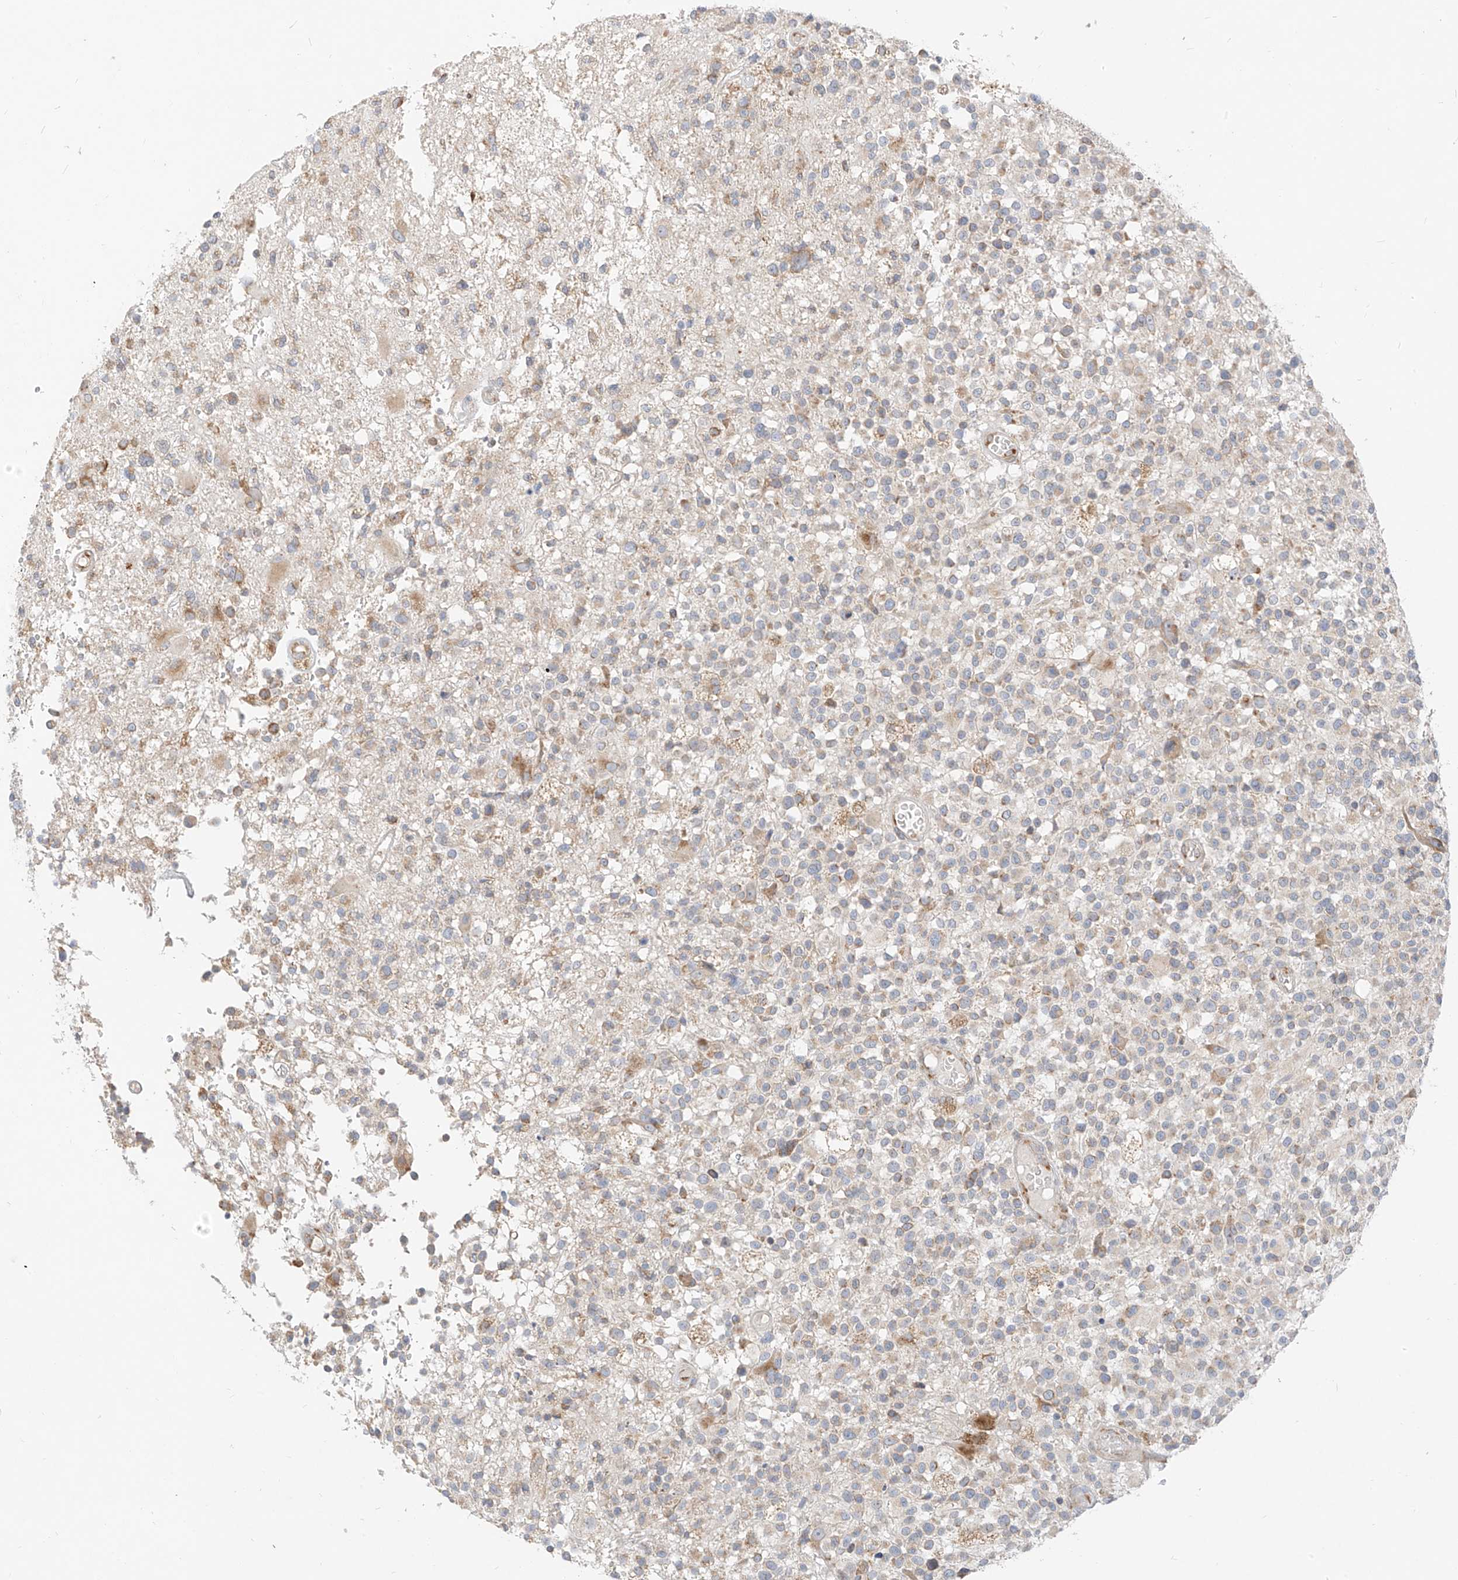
{"staining": {"intensity": "weak", "quantity": "<25%", "location": "cytoplasmic/membranous"}, "tissue": "glioma", "cell_type": "Tumor cells", "image_type": "cancer", "snomed": [{"axis": "morphology", "description": "Glioma, malignant, High grade"}, {"axis": "morphology", "description": "Glioblastoma, NOS"}, {"axis": "topography", "description": "Brain"}], "caption": "DAB (3,3'-diaminobenzidine) immunohistochemical staining of glioblastoma shows no significant staining in tumor cells. (DAB IHC visualized using brightfield microscopy, high magnification).", "gene": "STT3A", "patient": {"sex": "male", "age": 60}}